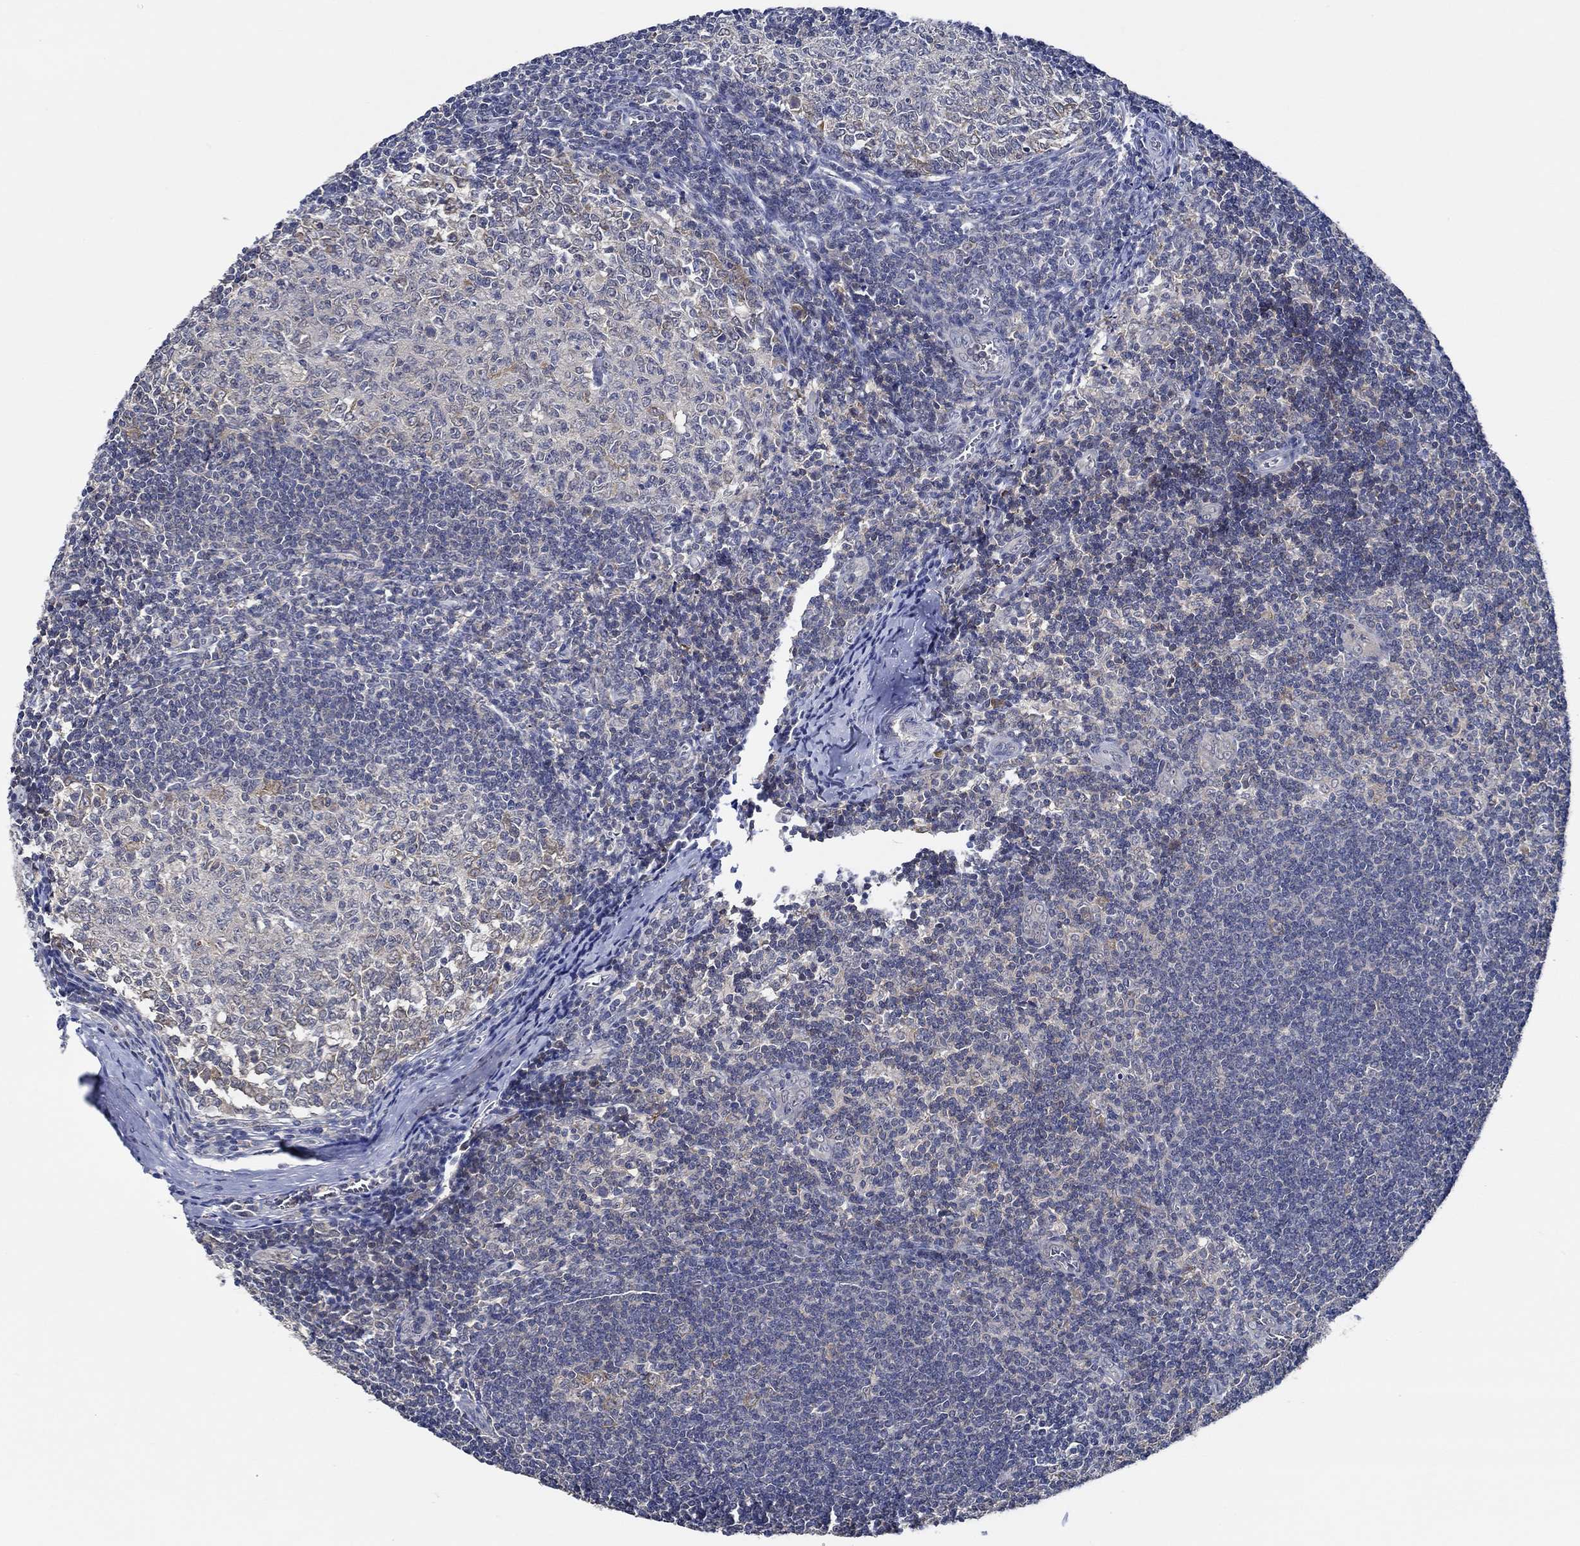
{"staining": {"intensity": "moderate", "quantity": "25%-75%", "location": "cytoplasmic/membranous"}, "tissue": "tonsil", "cell_type": "Germinal center cells", "image_type": "normal", "snomed": [{"axis": "morphology", "description": "Normal tissue, NOS"}, {"axis": "topography", "description": "Tonsil"}], "caption": "High-power microscopy captured an immunohistochemistry (IHC) micrograph of benign tonsil, revealing moderate cytoplasmic/membranous positivity in about 25%-75% of germinal center cells.", "gene": "DACT1", "patient": {"sex": "male", "age": 33}}